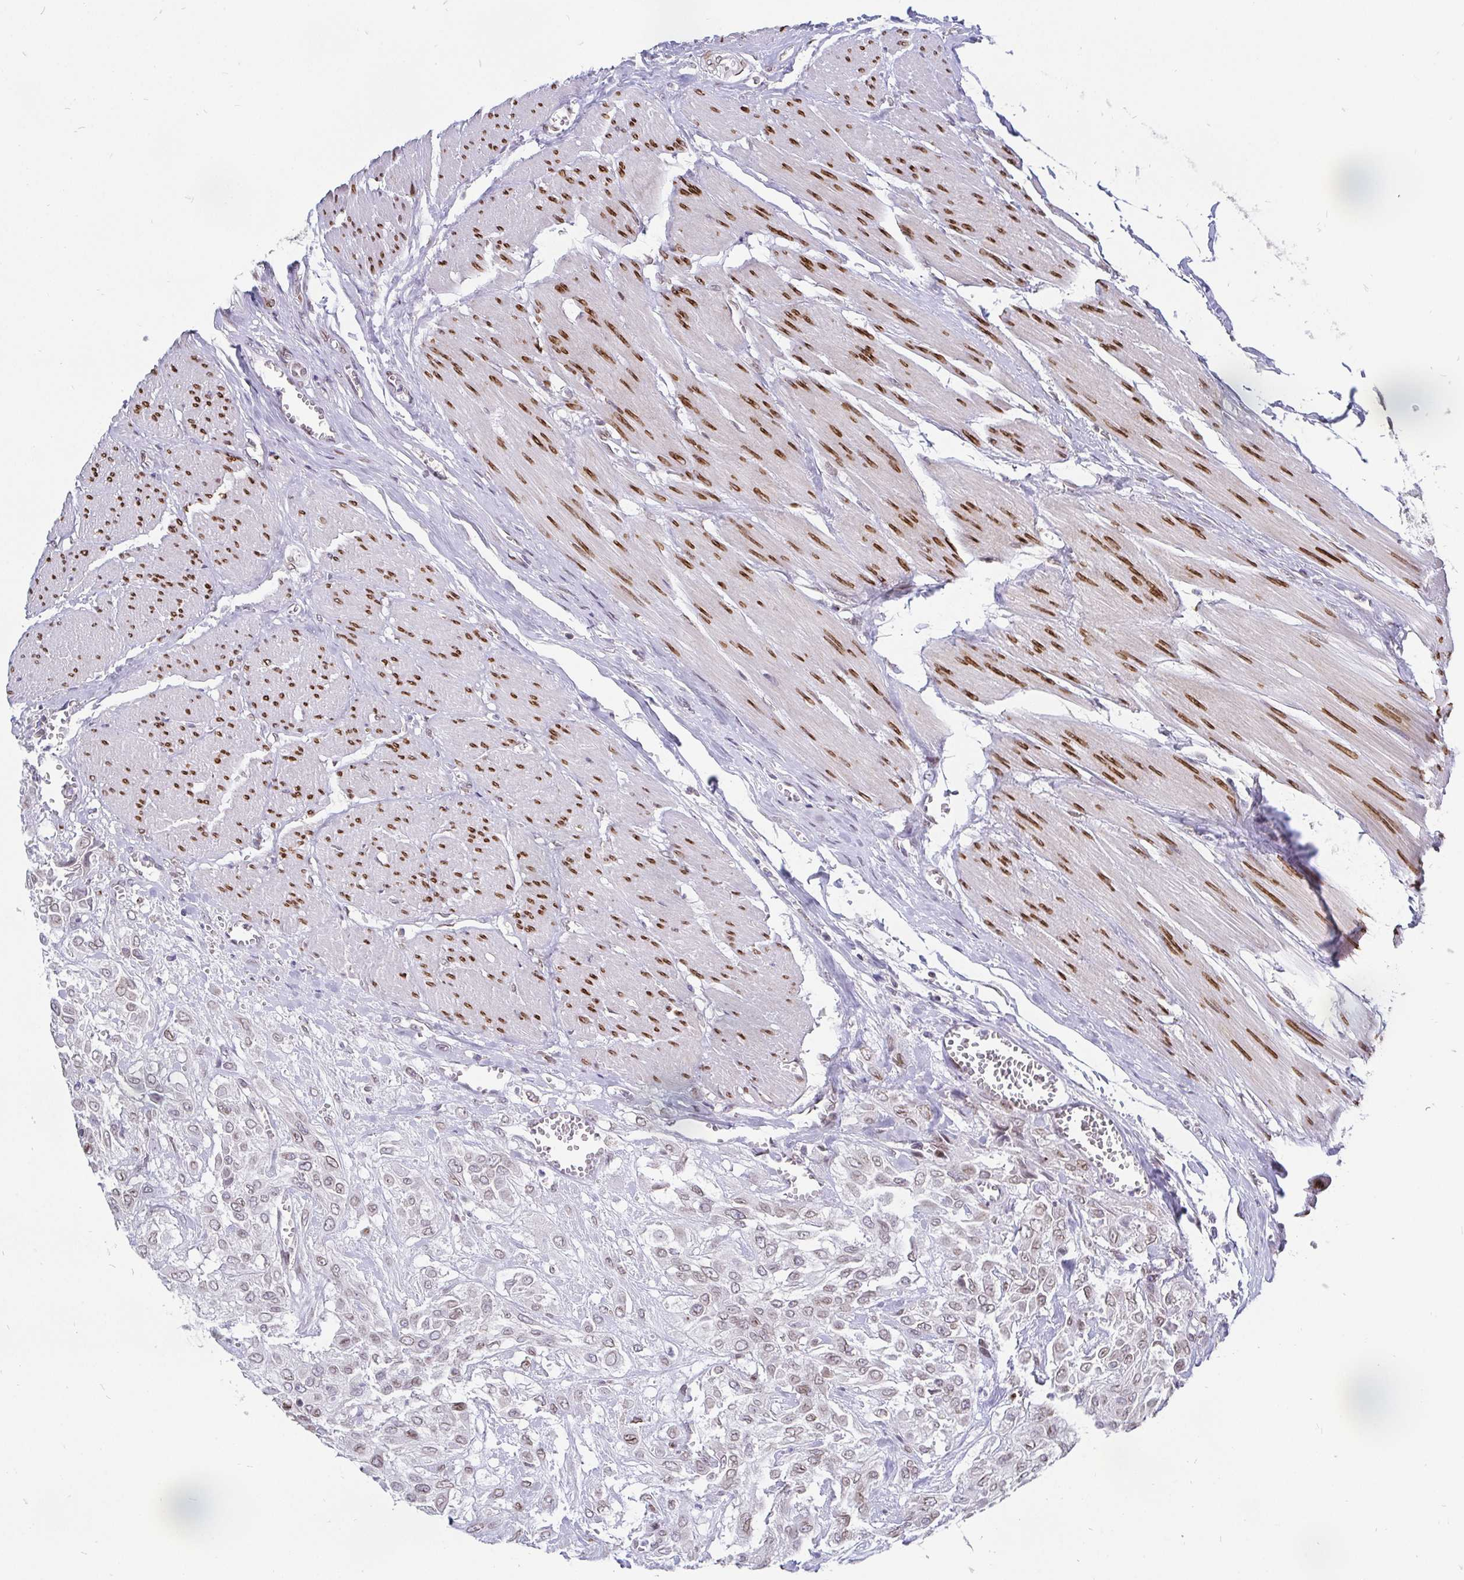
{"staining": {"intensity": "moderate", "quantity": "<25%", "location": "nuclear"}, "tissue": "urothelial cancer", "cell_type": "Tumor cells", "image_type": "cancer", "snomed": [{"axis": "morphology", "description": "Urothelial carcinoma, High grade"}, {"axis": "topography", "description": "Urinary bladder"}], "caption": "Immunohistochemistry (IHC) (DAB (3,3'-diaminobenzidine)) staining of high-grade urothelial carcinoma reveals moderate nuclear protein expression in about <25% of tumor cells.", "gene": "EMD", "patient": {"sex": "male", "age": 57}}